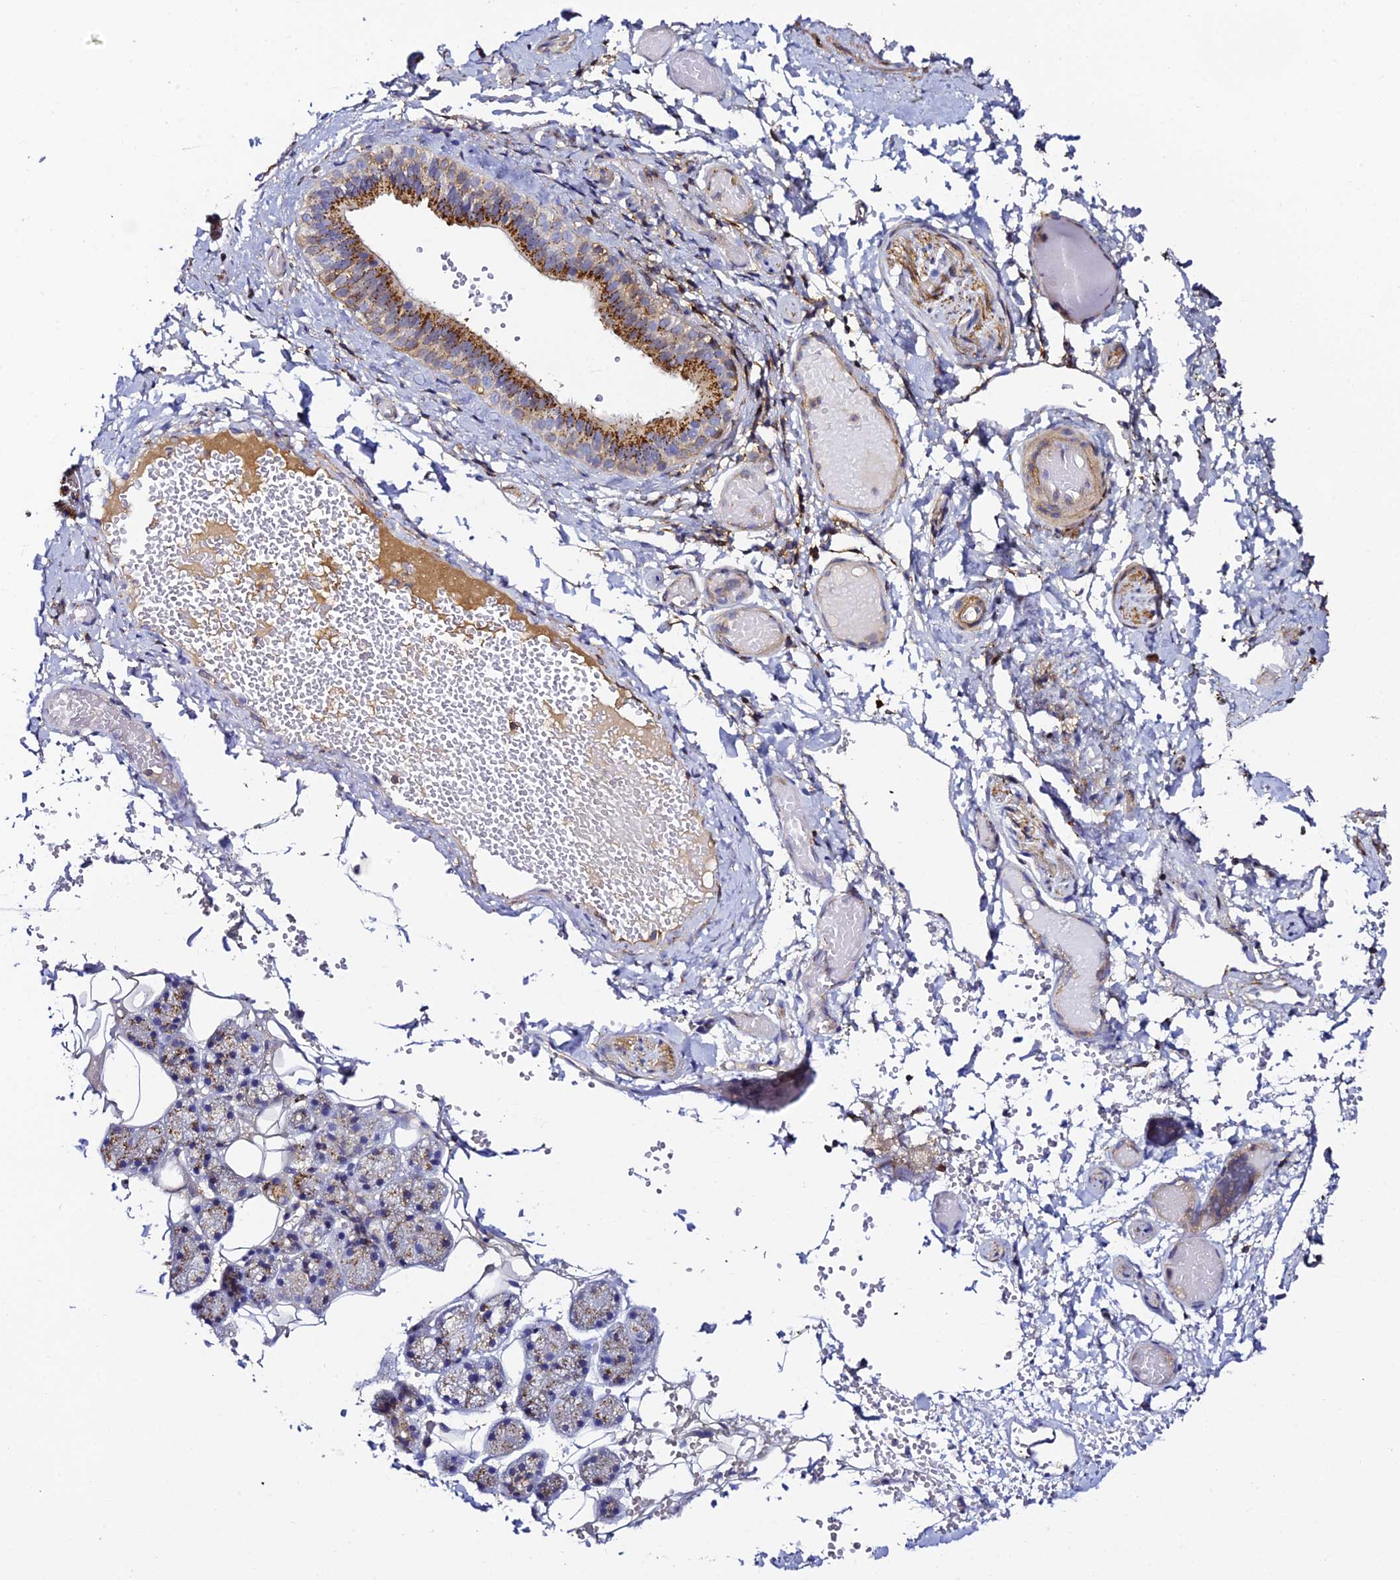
{"staining": {"intensity": "strong", "quantity": "<25%", "location": "cytoplasmic/membranous"}, "tissue": "salivary gland", "cell_type": "Glandular cells", "image_type": "normal", "snomed": [{"axis": "morphology", "description": "Normal tissue, NOS"}, {"axis": "topography", "description": "Salivary gland"}], "caption": "Immunohistochemical staining of benign salivary gland displays medium levels of strong cytoplasmic/membranous expression in about <25% of glandular cells. (DAB = brown stain, brightfield microscopy at high magnification).", "gene": "TRPV2", "patient": {"sex": "female", "age": 33}}